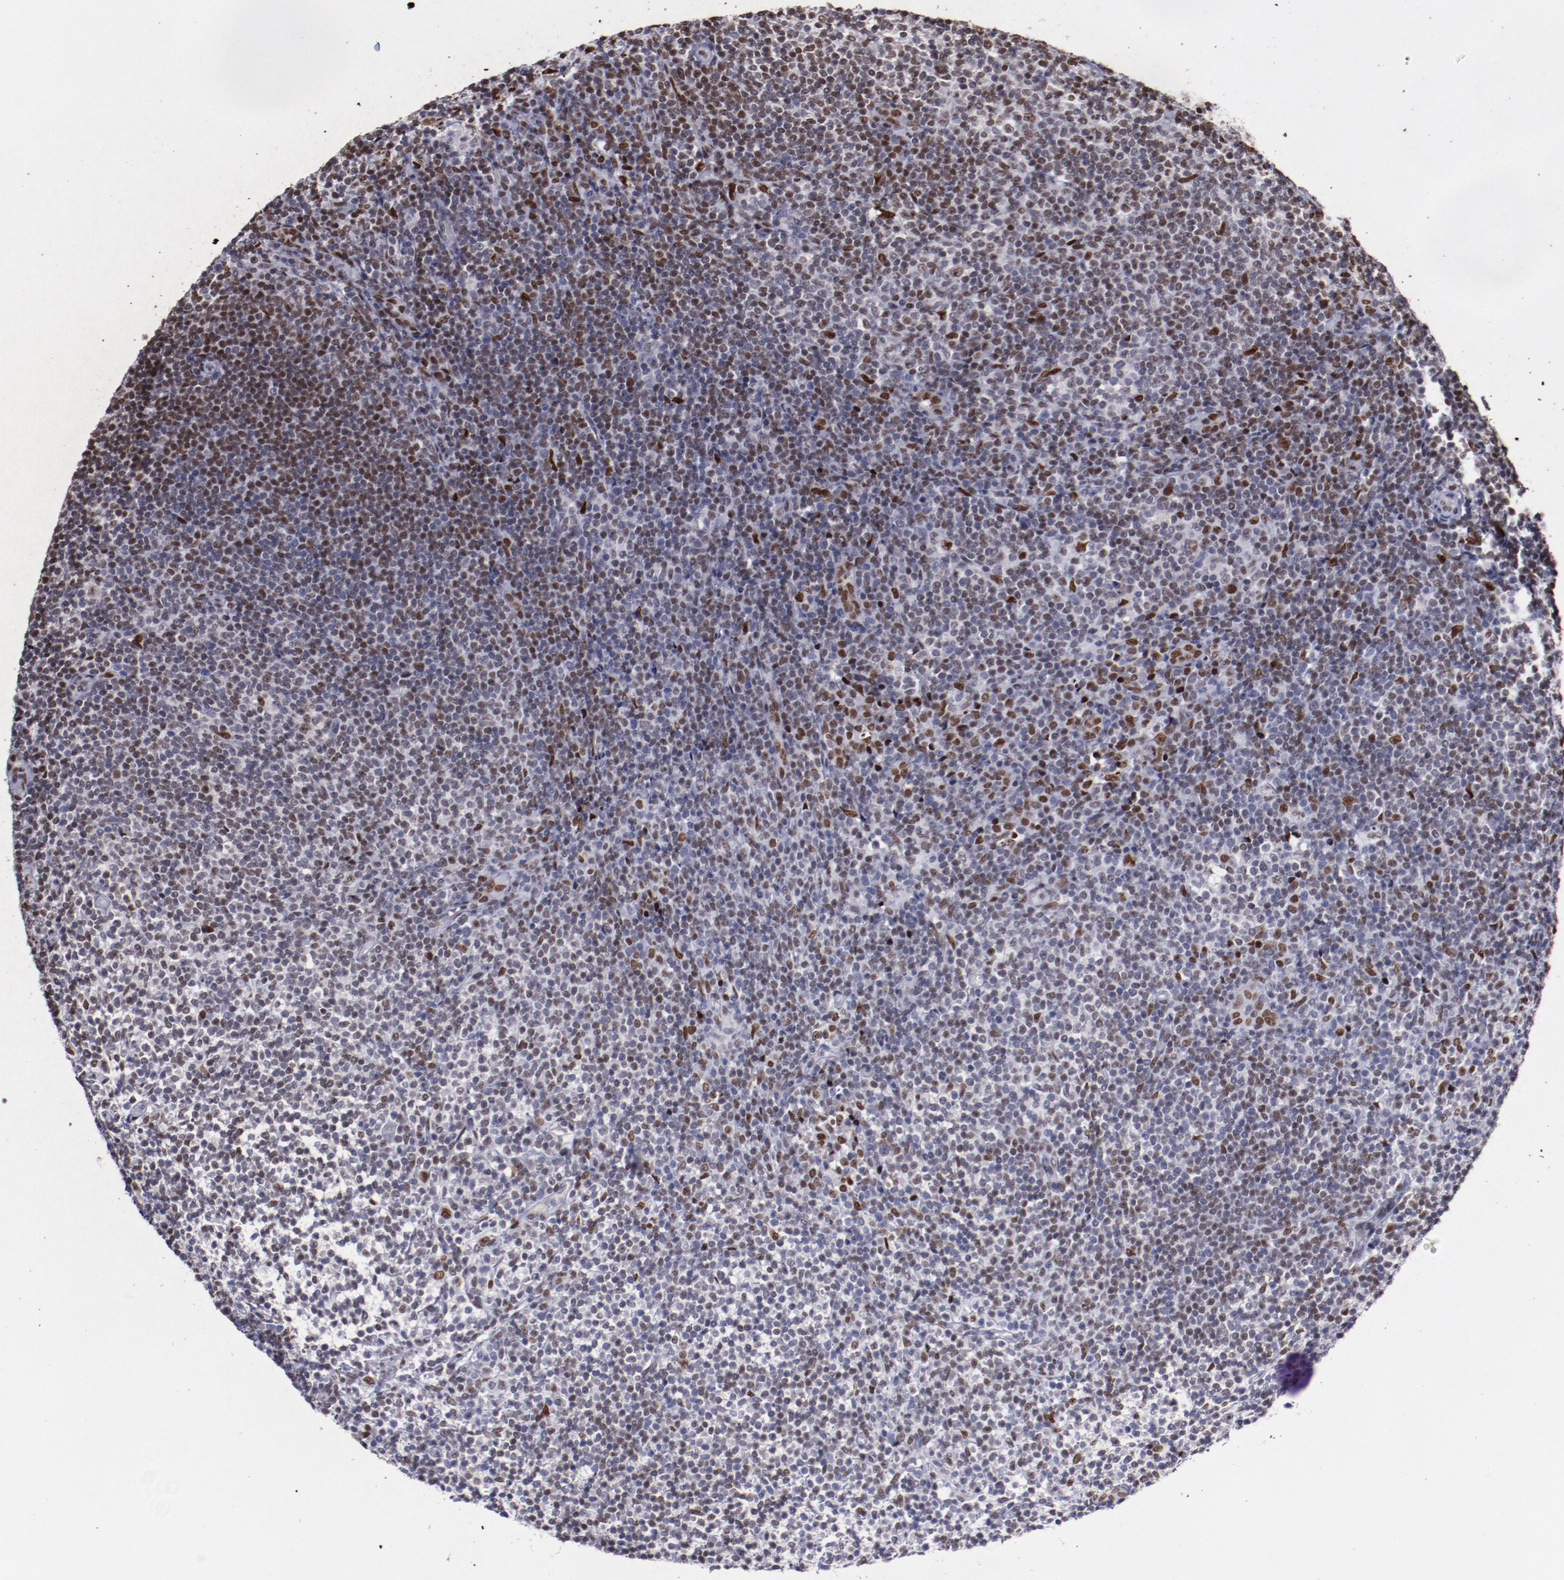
{"staining": {"intensity": "moderate", "quantity": "<25%", "location": "nuclear"}, "tissue": "lymphoma", "cell_type": "Tumor cells", "image_type": "cancer", "snomed": [{"axis": "morphology", "description": "Malignant lymphoma, non-Hodgkin's type, Low grade"}, {"axis": "topography", "description": "Lymph node"}], "caption": "Immunohistochemical staining of lymphoma displays low levels of moderate nuclear staining in approximately <25% of tumor cells. (DAB (3,3'-diaminobenzidine) IHC with brightfield microscopy, high magnification).", "gene": "APEX1", "patient": {"sex": "female", "age": 76}}